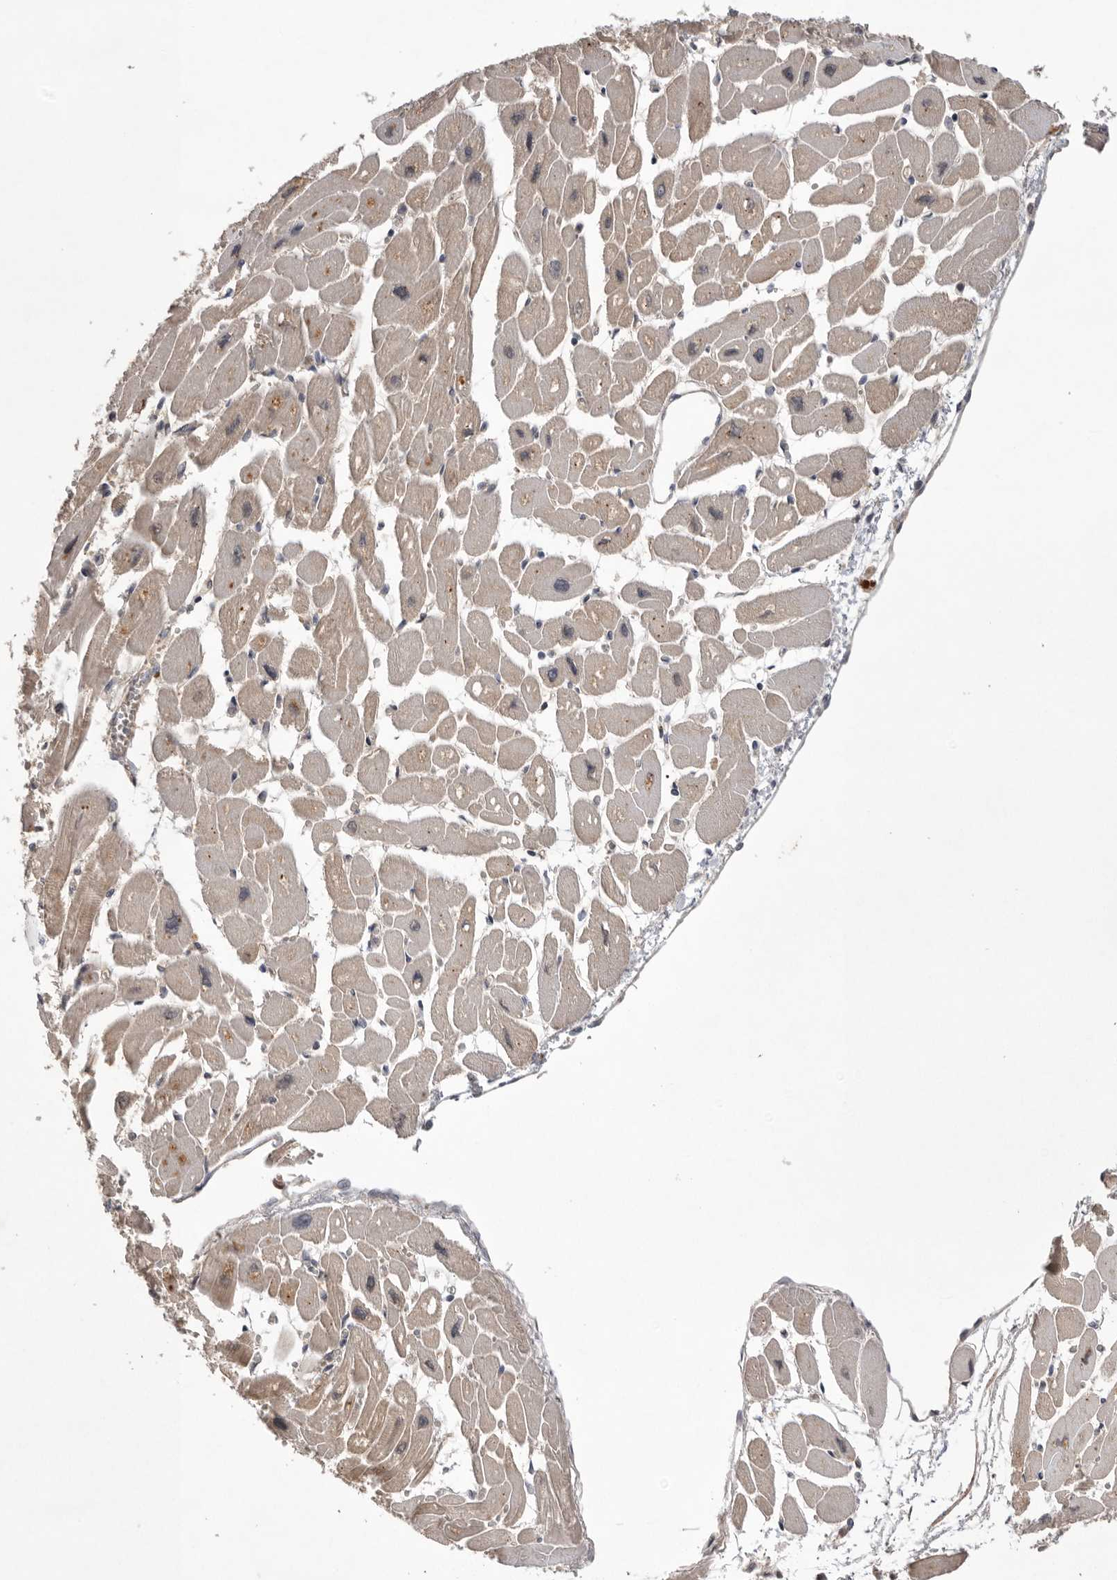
{"staining": {"intensity": "moderate", "quantity": "25%-75%", "location": "cytoplasmic/membranous"}, "tissue": "heart muscle", "cell_type": "Cardiomyocytes", "image_type": "normal", "snomed": [{"axis": "morphology", "description": "Normal tissue, NOS"}, {"axis": "topography", "description": "Heart"}], "caption": "Moderate cytoplasmic/membranous protein staining is appreciated in approximately 25%-75% of cardiomyocytes in heart muscle. (IHC, brightfield microscopy, high magnification).", "gene": "NRCAM", "patient": {"sex": "female", "age": 54}}